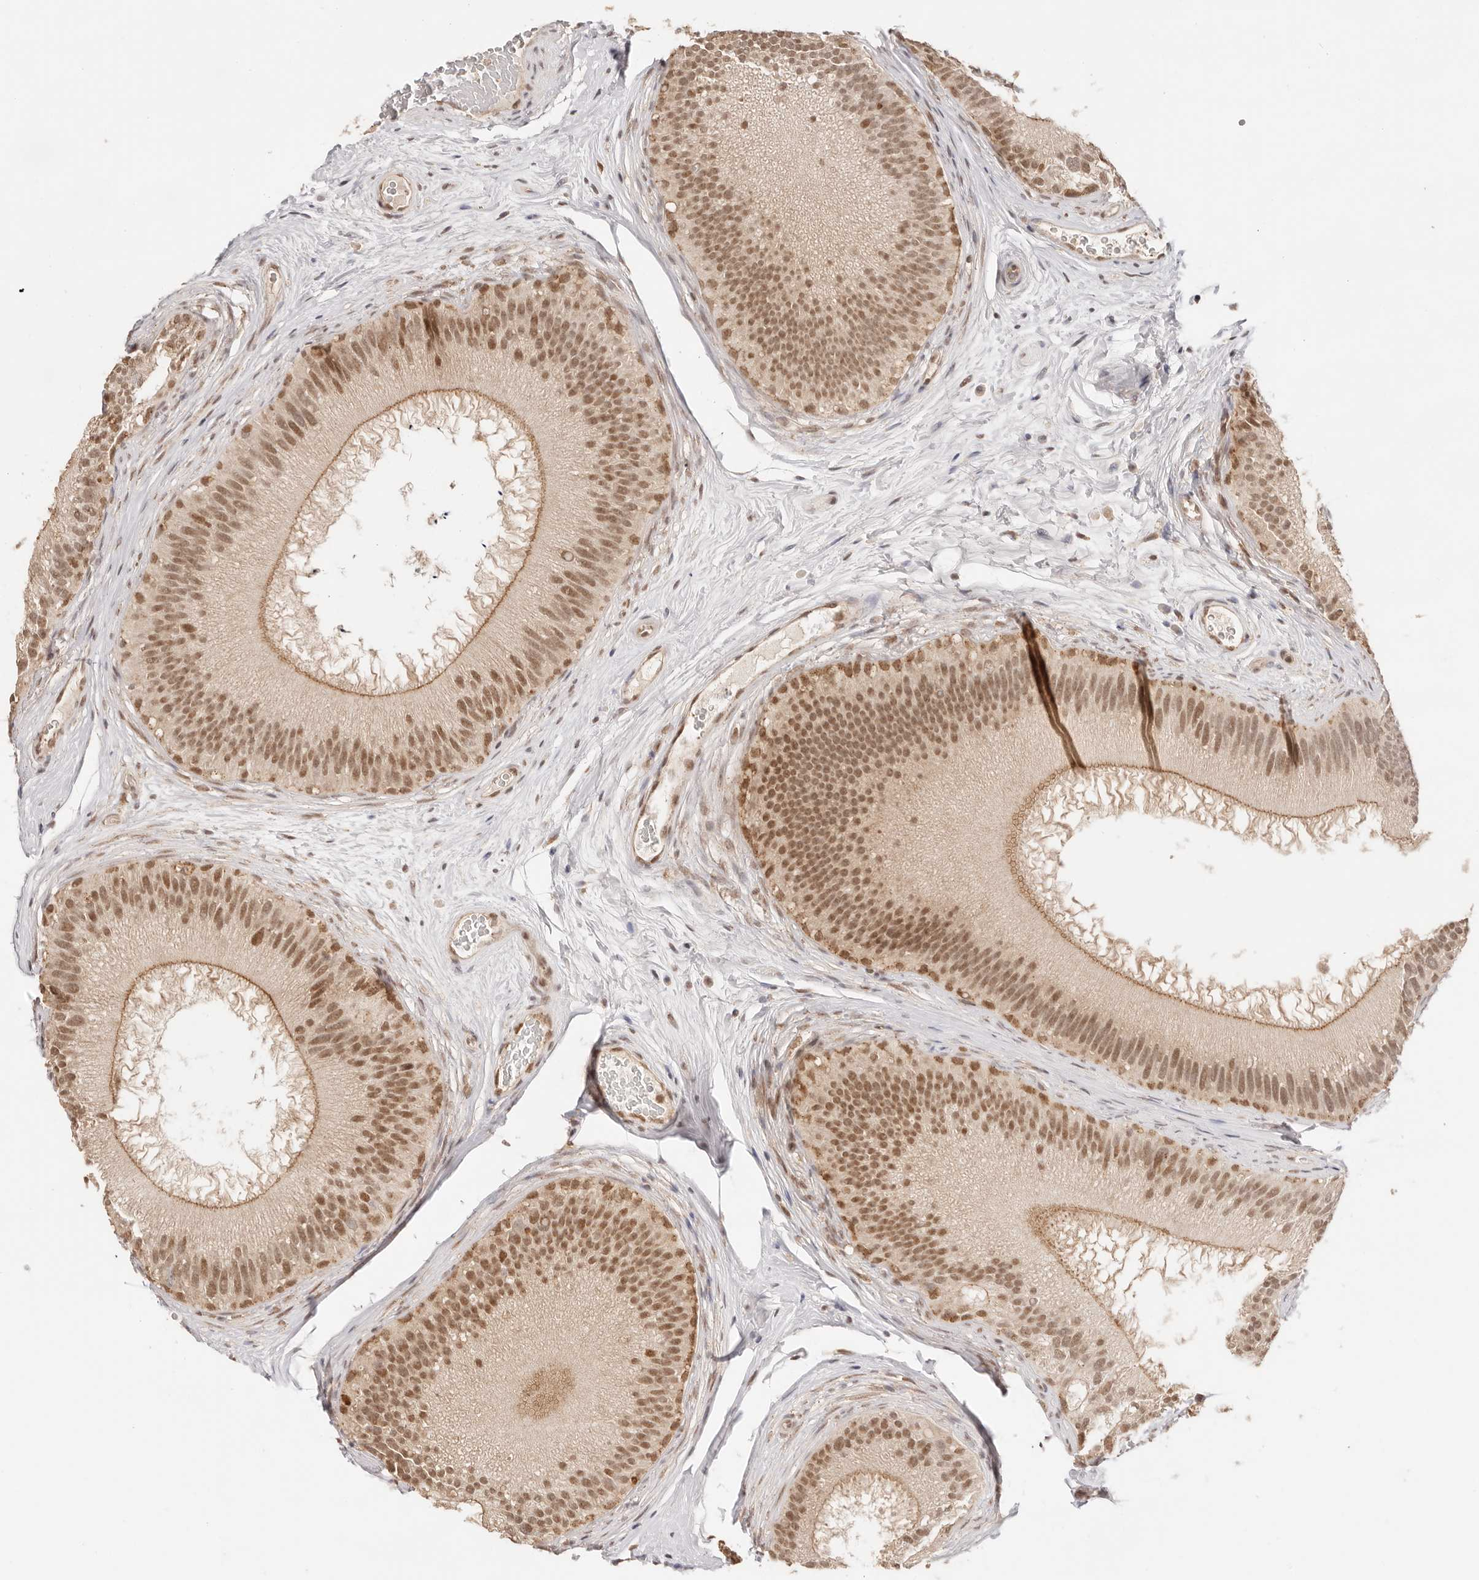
{"staining": {"intensity": "moderate", "quantity": ">75%", "location": "cytoplasmic/membranous,nuclear"}, "tissue": "epididymis", "cell_type": "Glandular cells", "image_type": "normal", "snomed": [{"axis": "morphology", "description": "Normal tissue, NOS"}, {"axis": "topography", "description": "Epididymis"}], "caption": "High-magnification brightfield microscopy of unremarkable epididymis stained with DAB (3,3'-diaminobenzidine) (brown) and counterstained with hematoxylin (blue). glandular cells exhibit moderate cytoplasmic/membranous,nuclear expression is seen in about>75% of cells.", "gene": "RFC3", "patient": {"sex": "male", "age": 45}}